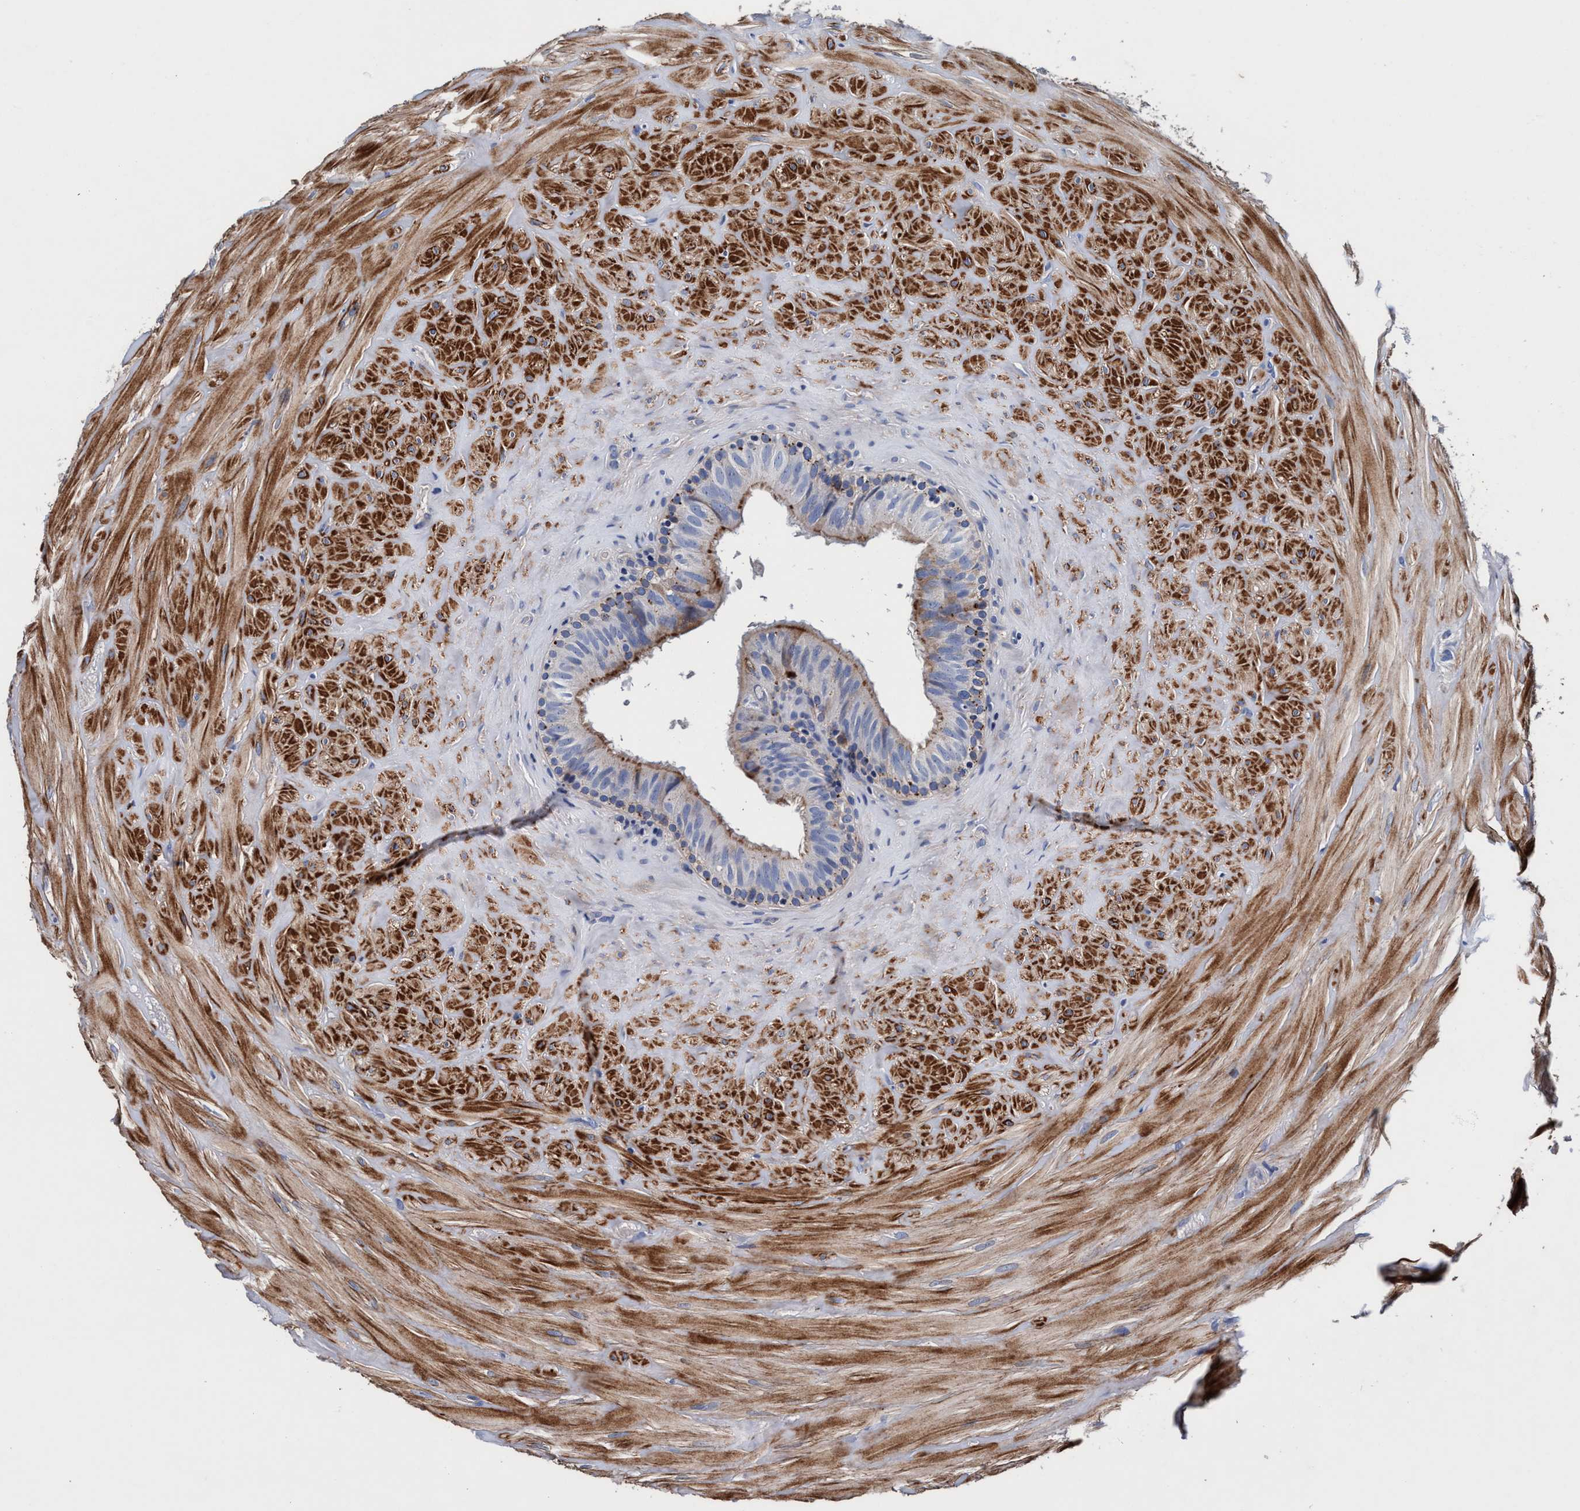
{"staining": {"intensity": "weak", "quantity": "<25%", "location": "cytoplasmic/membranous"}, "tissue": "epididymis", "cell_type": "Glandular cells", "image_type": "normal", "snomed": [{"axis": "morphology", "description": "Normal tissue, NOS"}, {"axis": "topography", "description": "Ureter, NOS"}], "caption": "Human epididymis stained for a protein using IHC shows no staining in glandular cells.", "gene": "RNF208", "patient": {"sex": "male", "age": 61}}